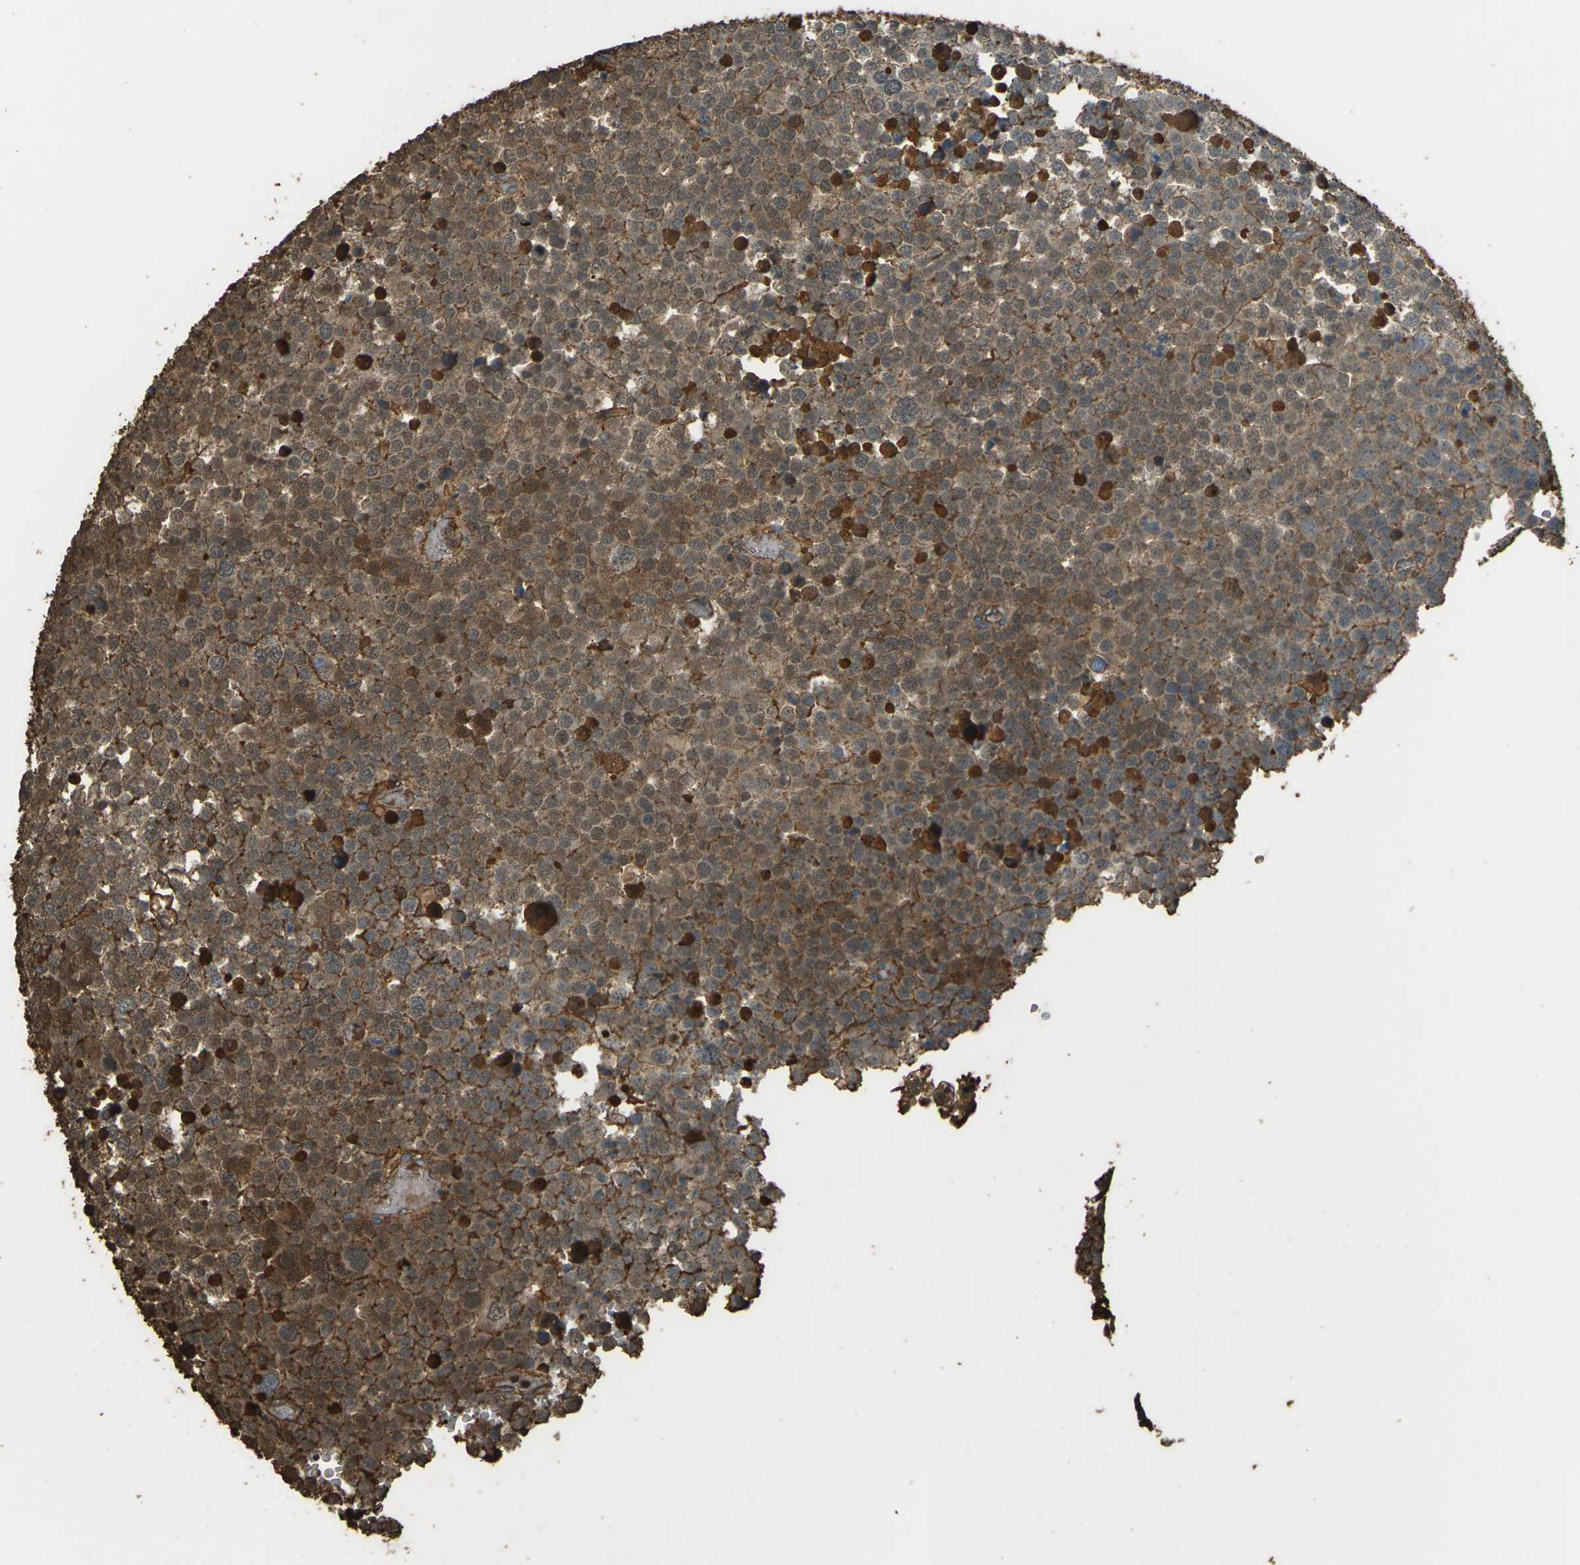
{"staining": {"intensity": "strong", "quantity": ">75%", "location": "cytoplasmic/membranous"}, "tissue": "testis cancer", "cell_type": "Tumor cells", "image_type": "cancer", "snomed": [{"axis": "morphology", "description": "Seminoma, NOS"}, {"axis": "topography", "description": "Testis"}], "caption": "Tumor cells exhibit high levels of strong cytoplasmic/membranous positivity in about >75% of cells in human seminoma (testis).", "gene": "CYP1B1", "patient": {"sex": "male", "age": 71}}